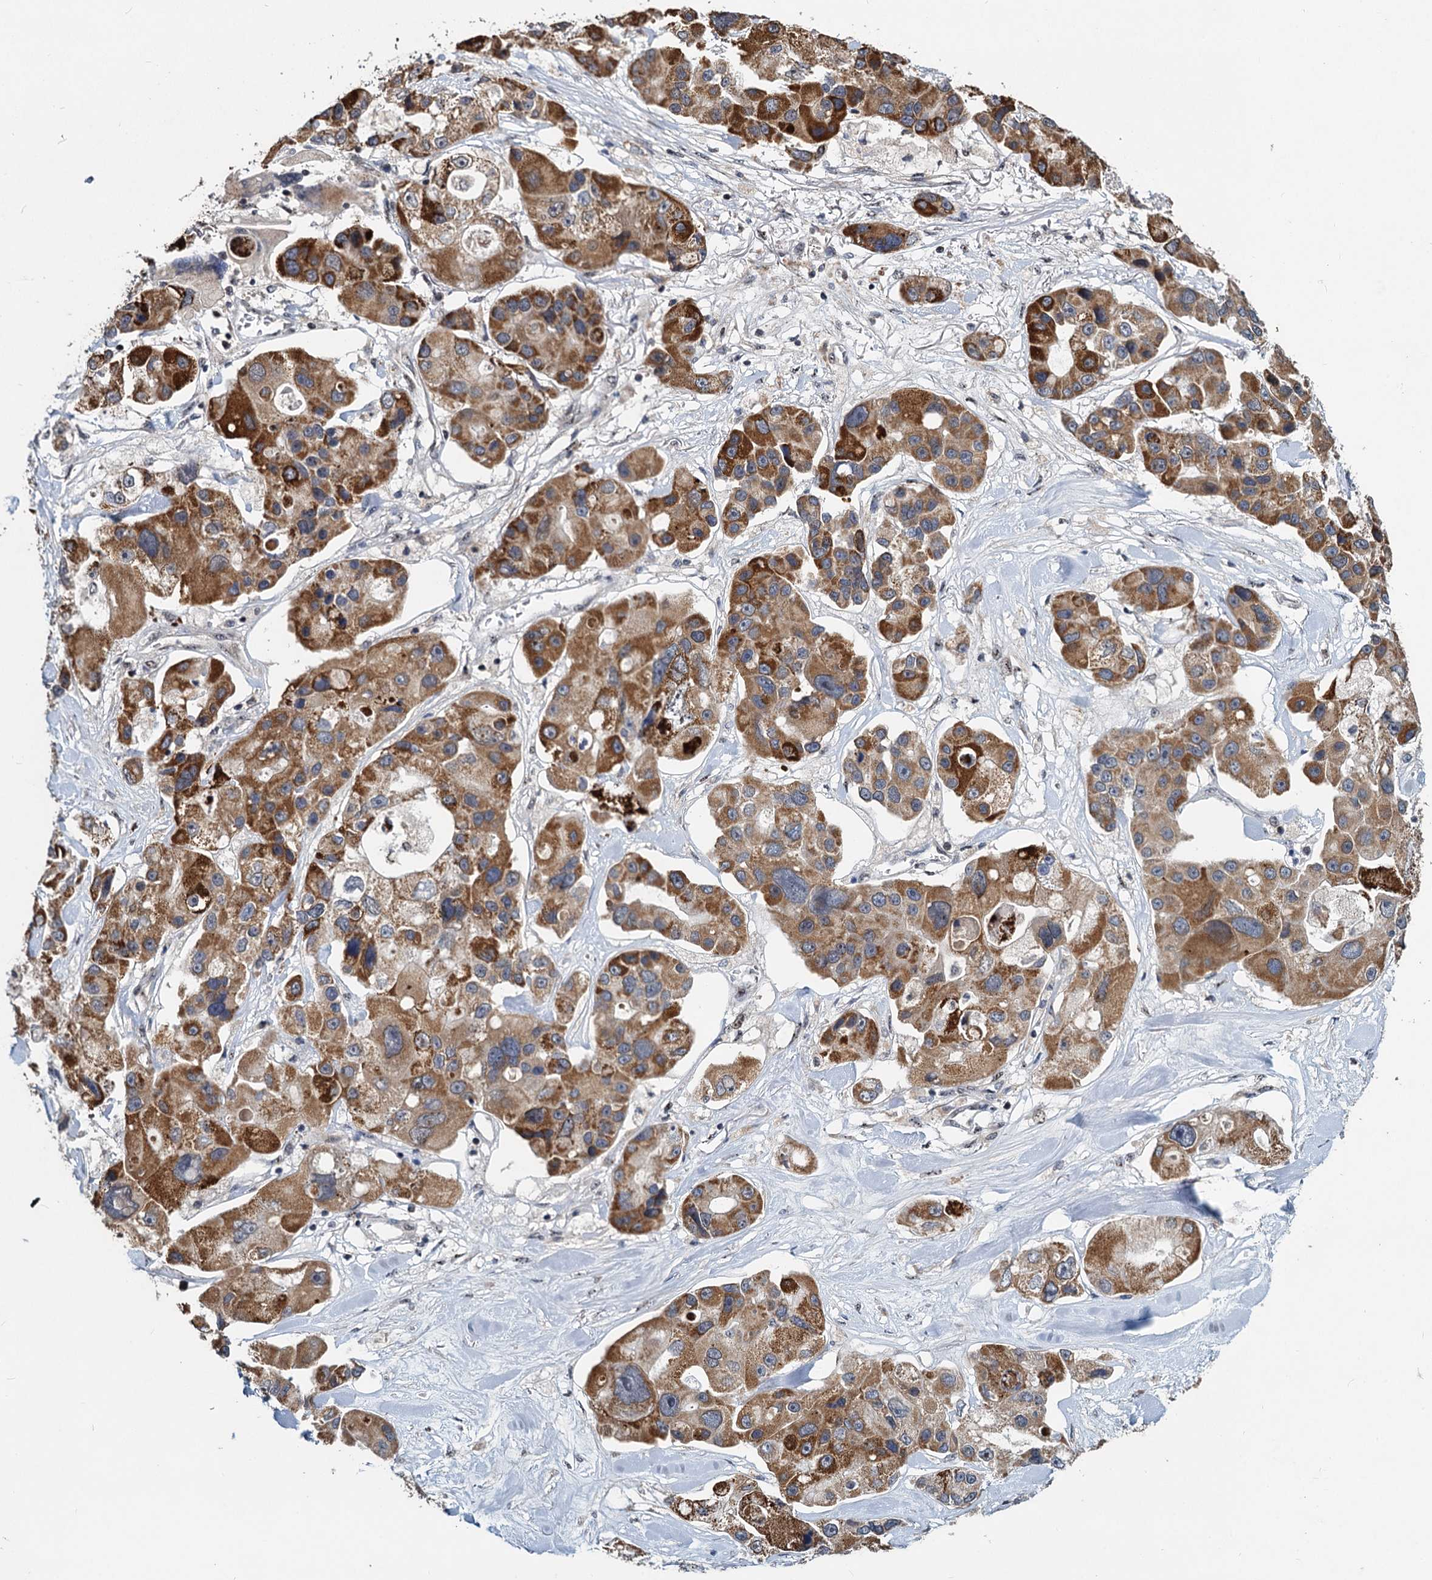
{"staining": {"intensity": "moderate", "quantity": ">75%", "location": "cytoplasmic/membranous"}, "tissue": "lung cancer", "cell_type": "Tumor cells", "image_type": "cancer", "snomed": [{"axis": "morphology", "description": "Adenocarcinoma, NOS"}, {"axis": "topography", "description": "Lung"}], "caption": "A histopathology image showing moderate cytoplasmic/membranous expression in approximately >75% of tumor cells in adenocarcinoma (lung), as visualized by brown immunohistochemical staining.", "gene": "RITA1", "patient": {"sex": "female", "age": 54}}